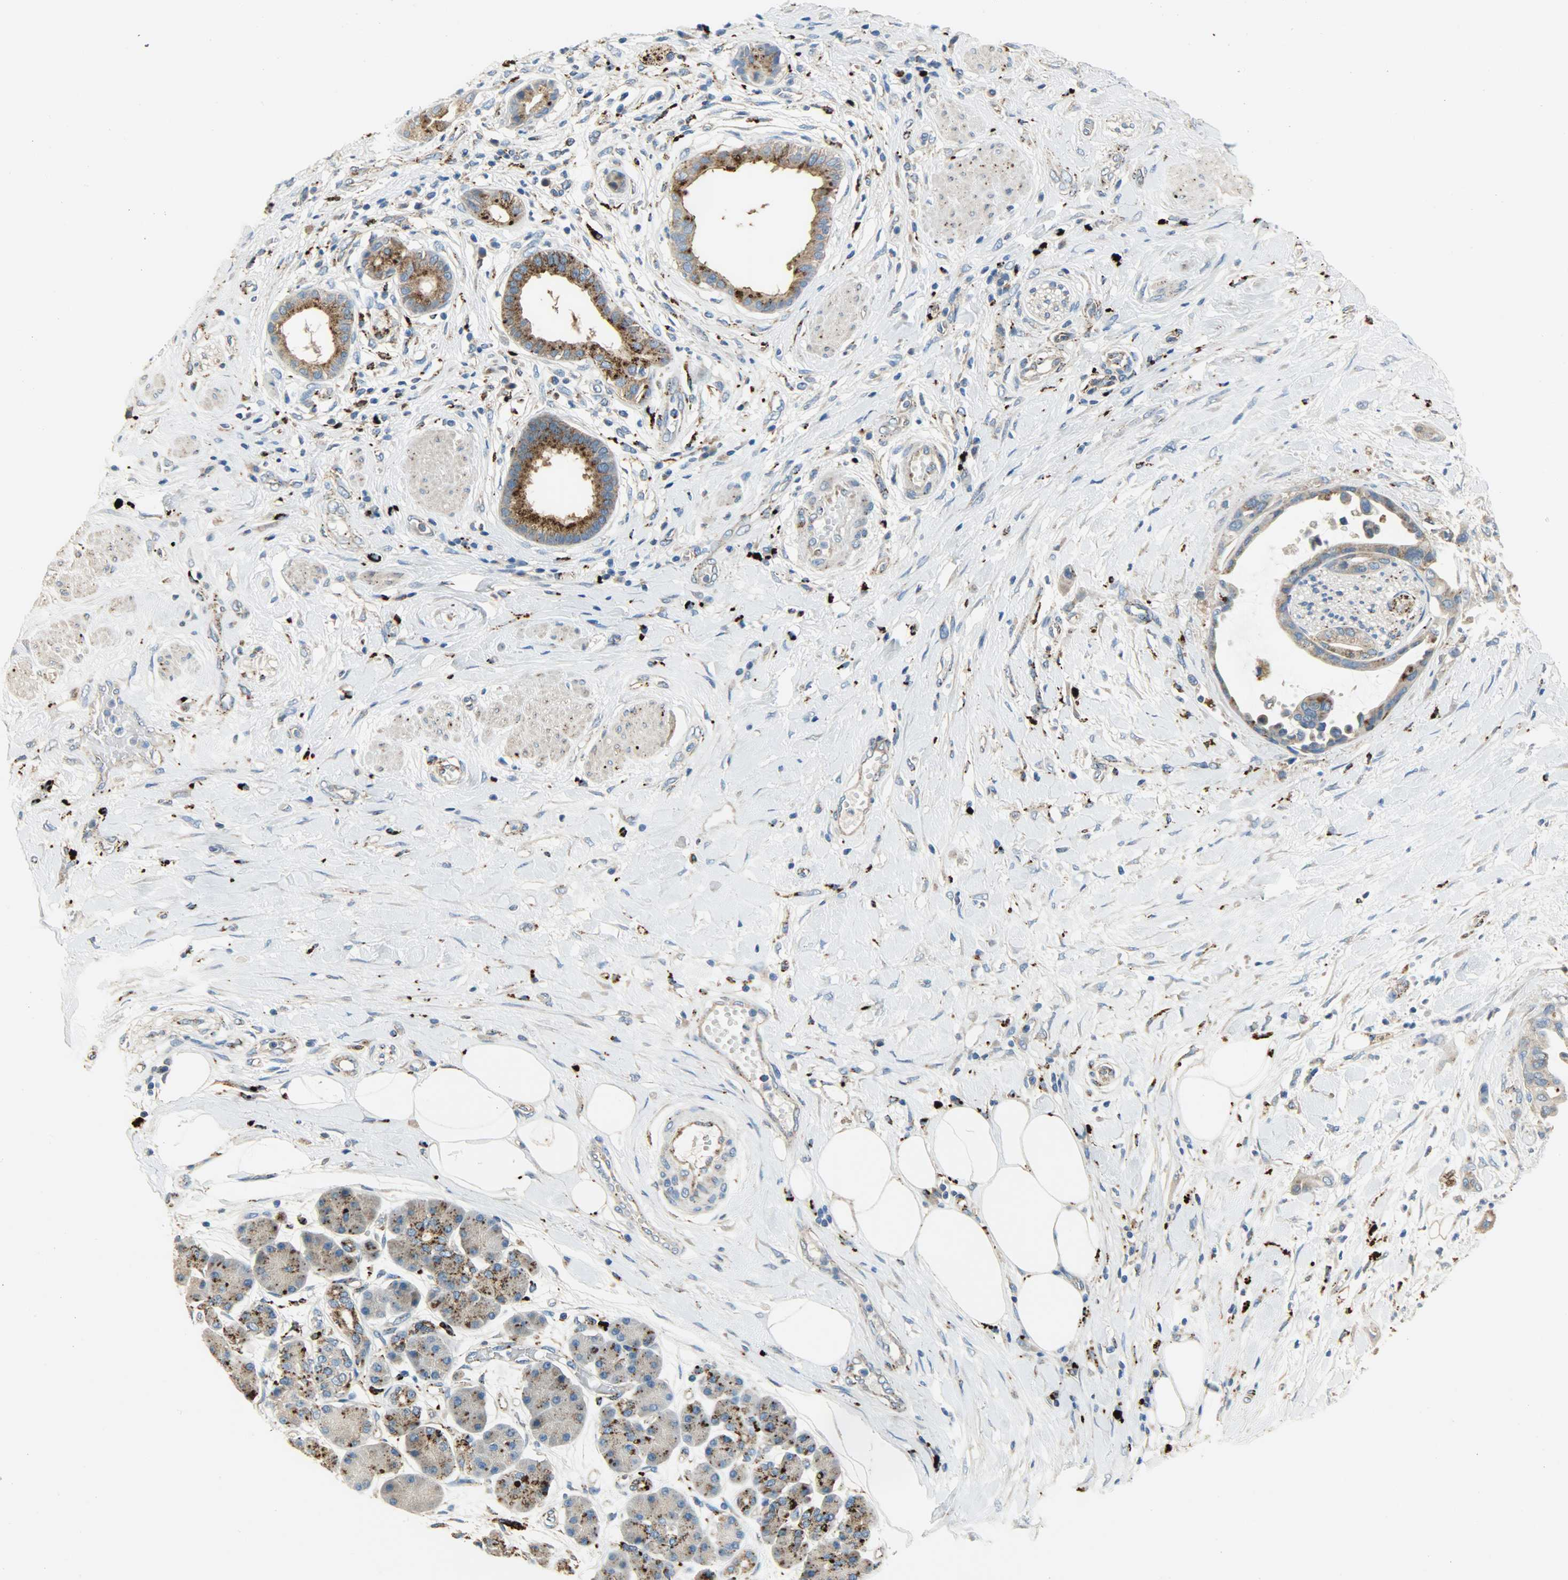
{"staining": {"intensity": "moderate", "quantity": ">75%", "location": "cytoplasmic/membranous"}, "tissue": "pancreatic cancer", "cell_type": "Tumor cells", "image_type": "cancer", "snomed": [{"axis": "morphology", "description": "Adenocarcinoma, NOS"}, {"axis": "morphology", "description": "Adenocarcinoma, metastatic, NOS"}, {"axis": "topography", "description": "Lymph node"}, {"axis": "topography", "description": "Pancreas"}, {"axis": "topography", "description": "Duodenum"}], "caption": "Tumor cells reveal medium levels of moderate cytoplasmic/membranous positivity in about >75% of cells in pancreatic cancer (adenocarcinoma). (IHC, brightfield microscopy, high magnification).", "gene": "ASAH1", "patient": {"sex": "female", "age": 64}}